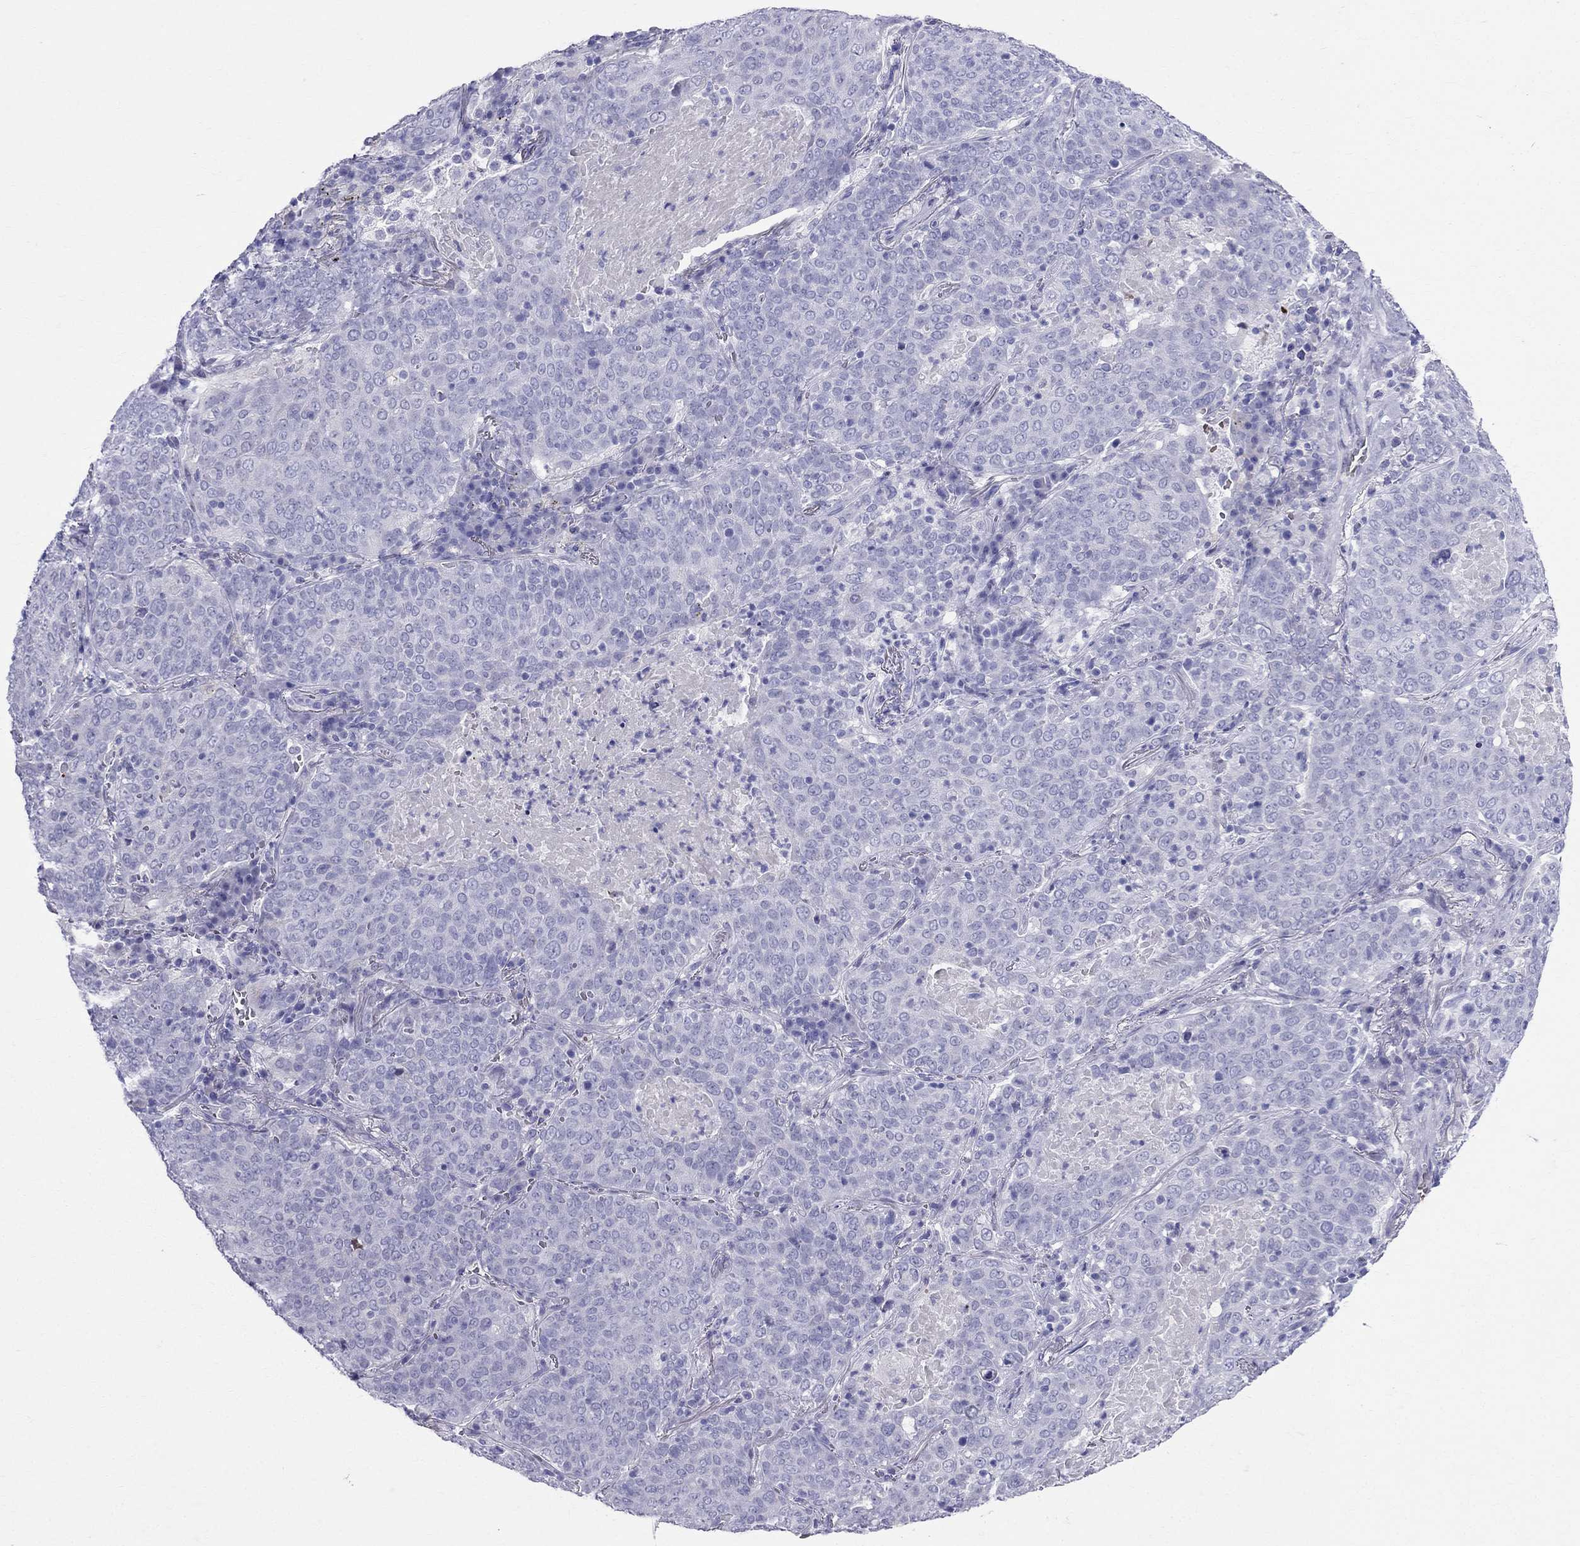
{"staining": {"intensity": "negative", "quantity": "none", "location": "none"}, "tissue": "lung cancer", "cell_type": "Tumor cells", "image_type": "cancer", "snomed": [{"axis": "morphology", "description": "Squamous cell carcinoma, NOS"}, {"axis": "topography", "description": "Lung"}], "caption": "Immunohistochemistry (IHC) micrograph of lung cancer (squamous cell carcinoma) stained for a protein (brown), which demonstrates no expression in tumor cells.", "gene": "DNAAF6", "patient": {"sex": "male", "age": 82}}